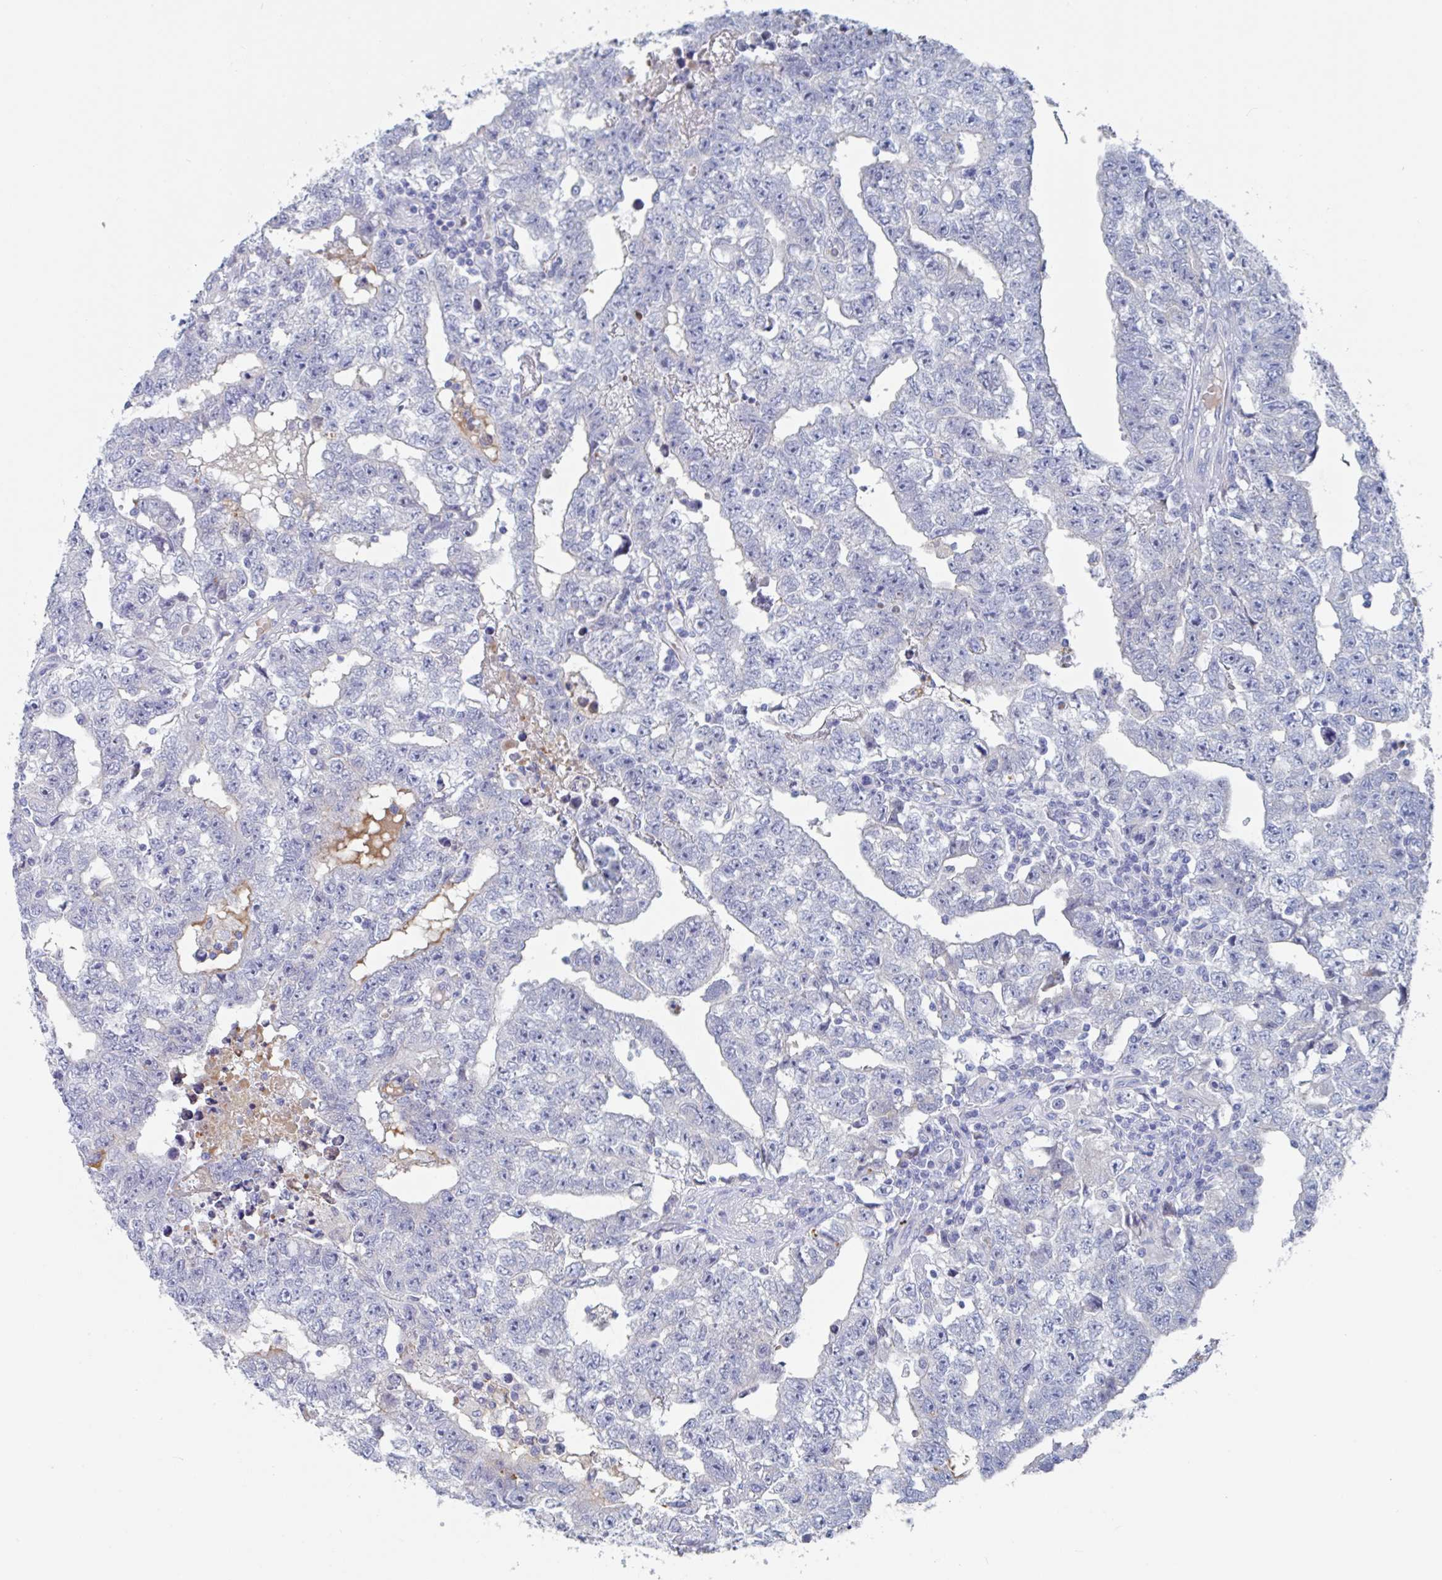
{"staining": {"intensity": "negative", "quantity": "none", "location": "none"}, "tissue": "testis cancer", "cell_type": "Tumor cells", "image_type": "cancer", "snomed": [{"axis": "morphology", "description": "Carcinoma, Embryonal, NOS"}, {"axis": "topography", "description": "Testis"}], "caption": "This is an immunohistochemistry (IHC) image of human testis cancer. There is no positivity in tumor cells.", "gene": "NT5C3B", "patient": {"sex": "male", "age": 25}}